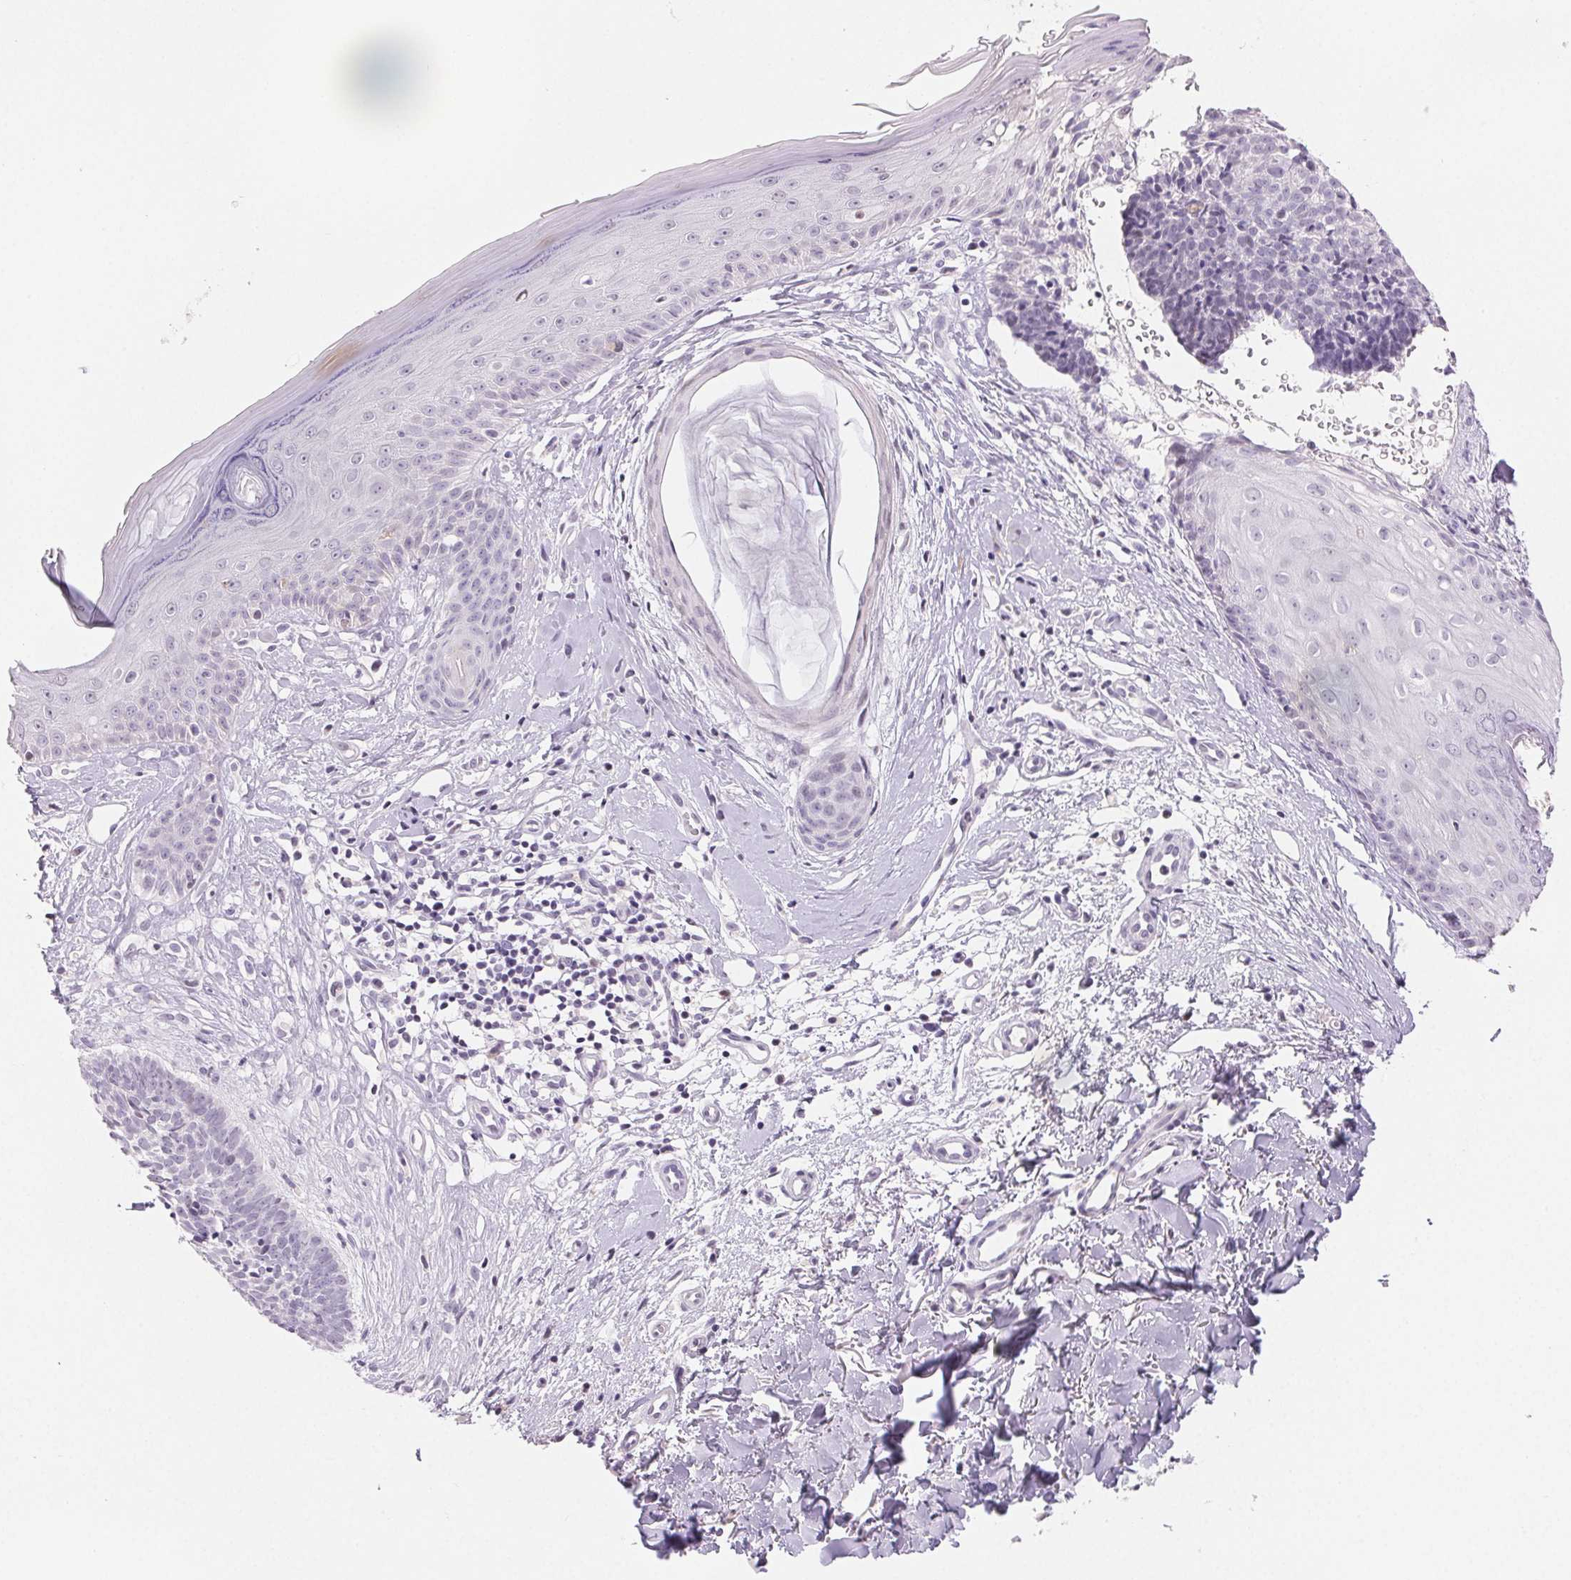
{"staining": {"intensity": "negative", "quantity": "none", "location": "none"}, "tissue": "skin cancer", "cell_type": "Tumor cells", "image_type": "cancer", "snomed": [{"axis": "morphology", "description": "Basal cell carcinoma"}, {"axis": "topography", "description": "Skin"}], "caption": "An immunohistochemistry (IHC) photomicrograph of basal cell carcinoma (skin) is shown. There is no staining in tumor cells of basal cell carcinoma (skin).", "gene": "BPIFB2", "patient": {"sex": "male", "age": 51}}